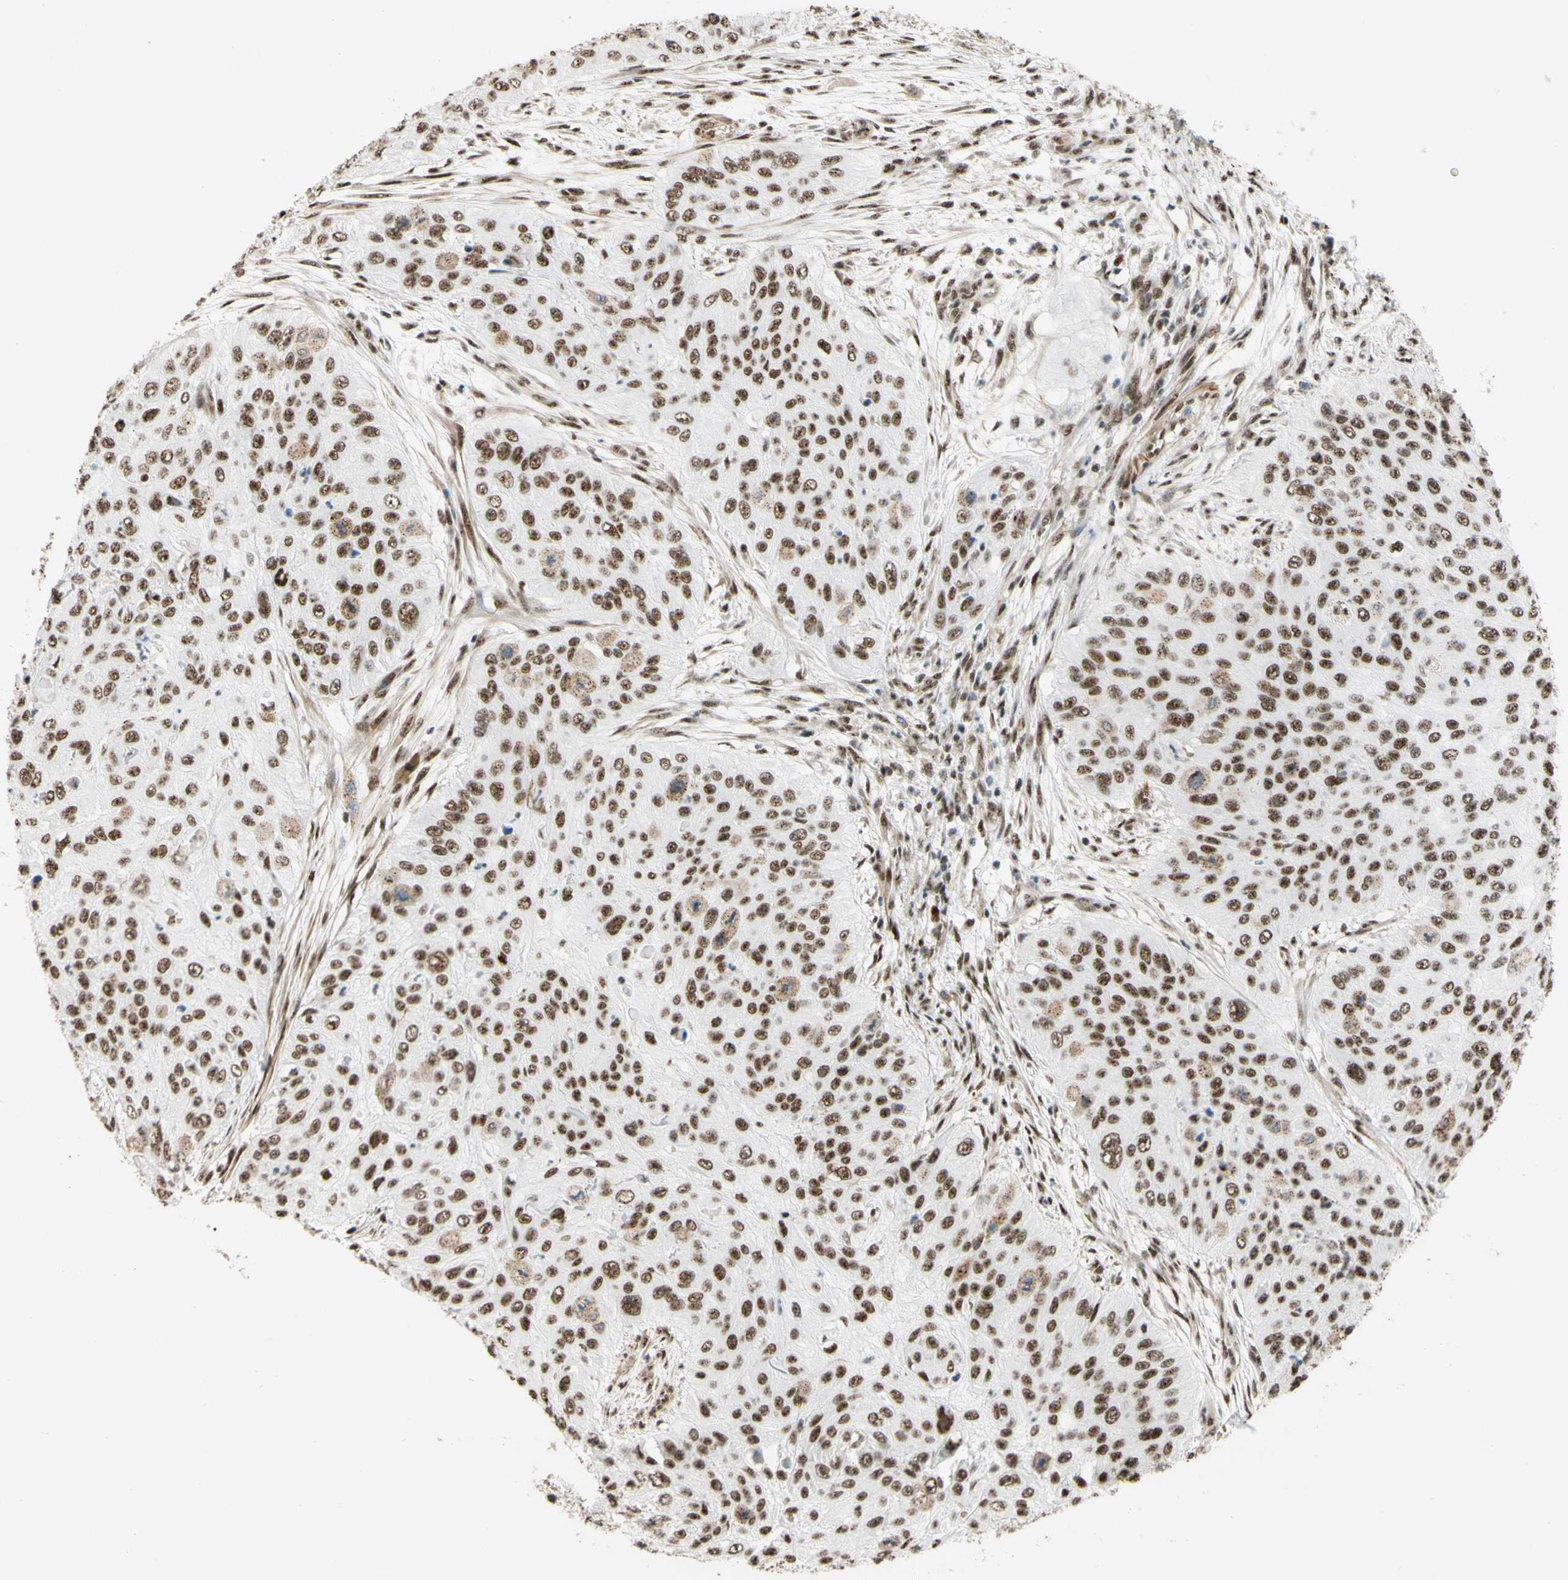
{"staining": {"intensity": "strong", "quantity": ">75%", "location": "nuclear"}, "tissue": "skin cancer", "cell_type": "Tumor cells", "image_type": "cancer", "snomed": [{"axis": "morphology", "description": "Squamous cell carcinoma, NOS"}, {"axis": "topography", "description": "Skin"}], "caption": "IHC of skin cancer shows high levels of strong nuclear expression in approximately >75% of tumor cells.", "gene": "SAP18", "patient": {"sex": "female", "age": 80}}